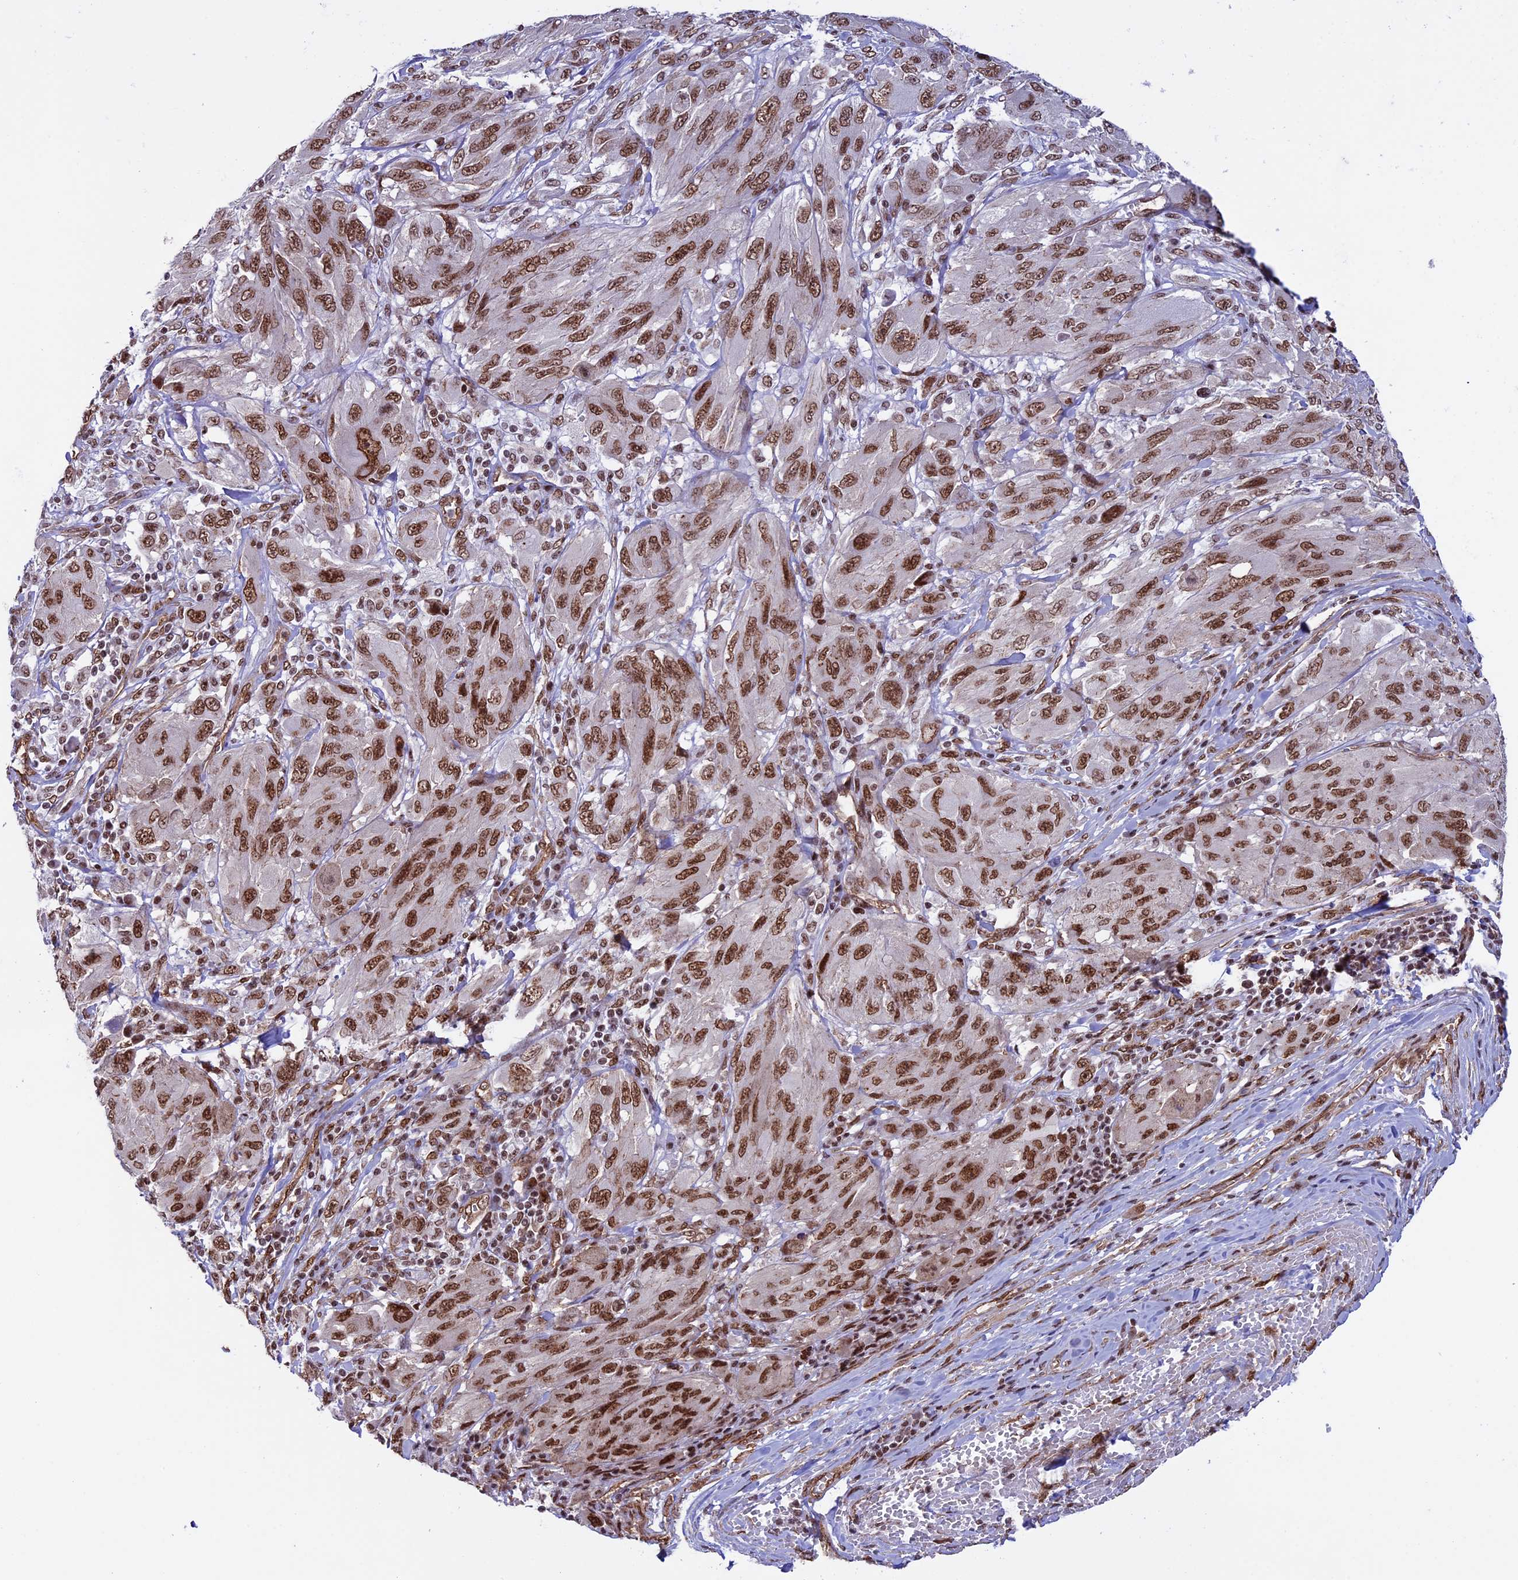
{"staining": {"intensity": "strong", "quantity": ">75%", "location": "nuclear"}, "tissue": "melanoma", "cell_type": "Tumor cells", "image_type": "cancer", "snomed": [{"axis": "morphology", "description": "Malignant melanoma, NOS"}, {"axis": "topography", "description": "Skin"}], "caption": "A micrograph of human malignant melanoma stained for a protein shows strong nuclear brown staining in tumor cells.", "gene": "MPHOSPH8", "patient": {"sex": "female", "age": 91}}